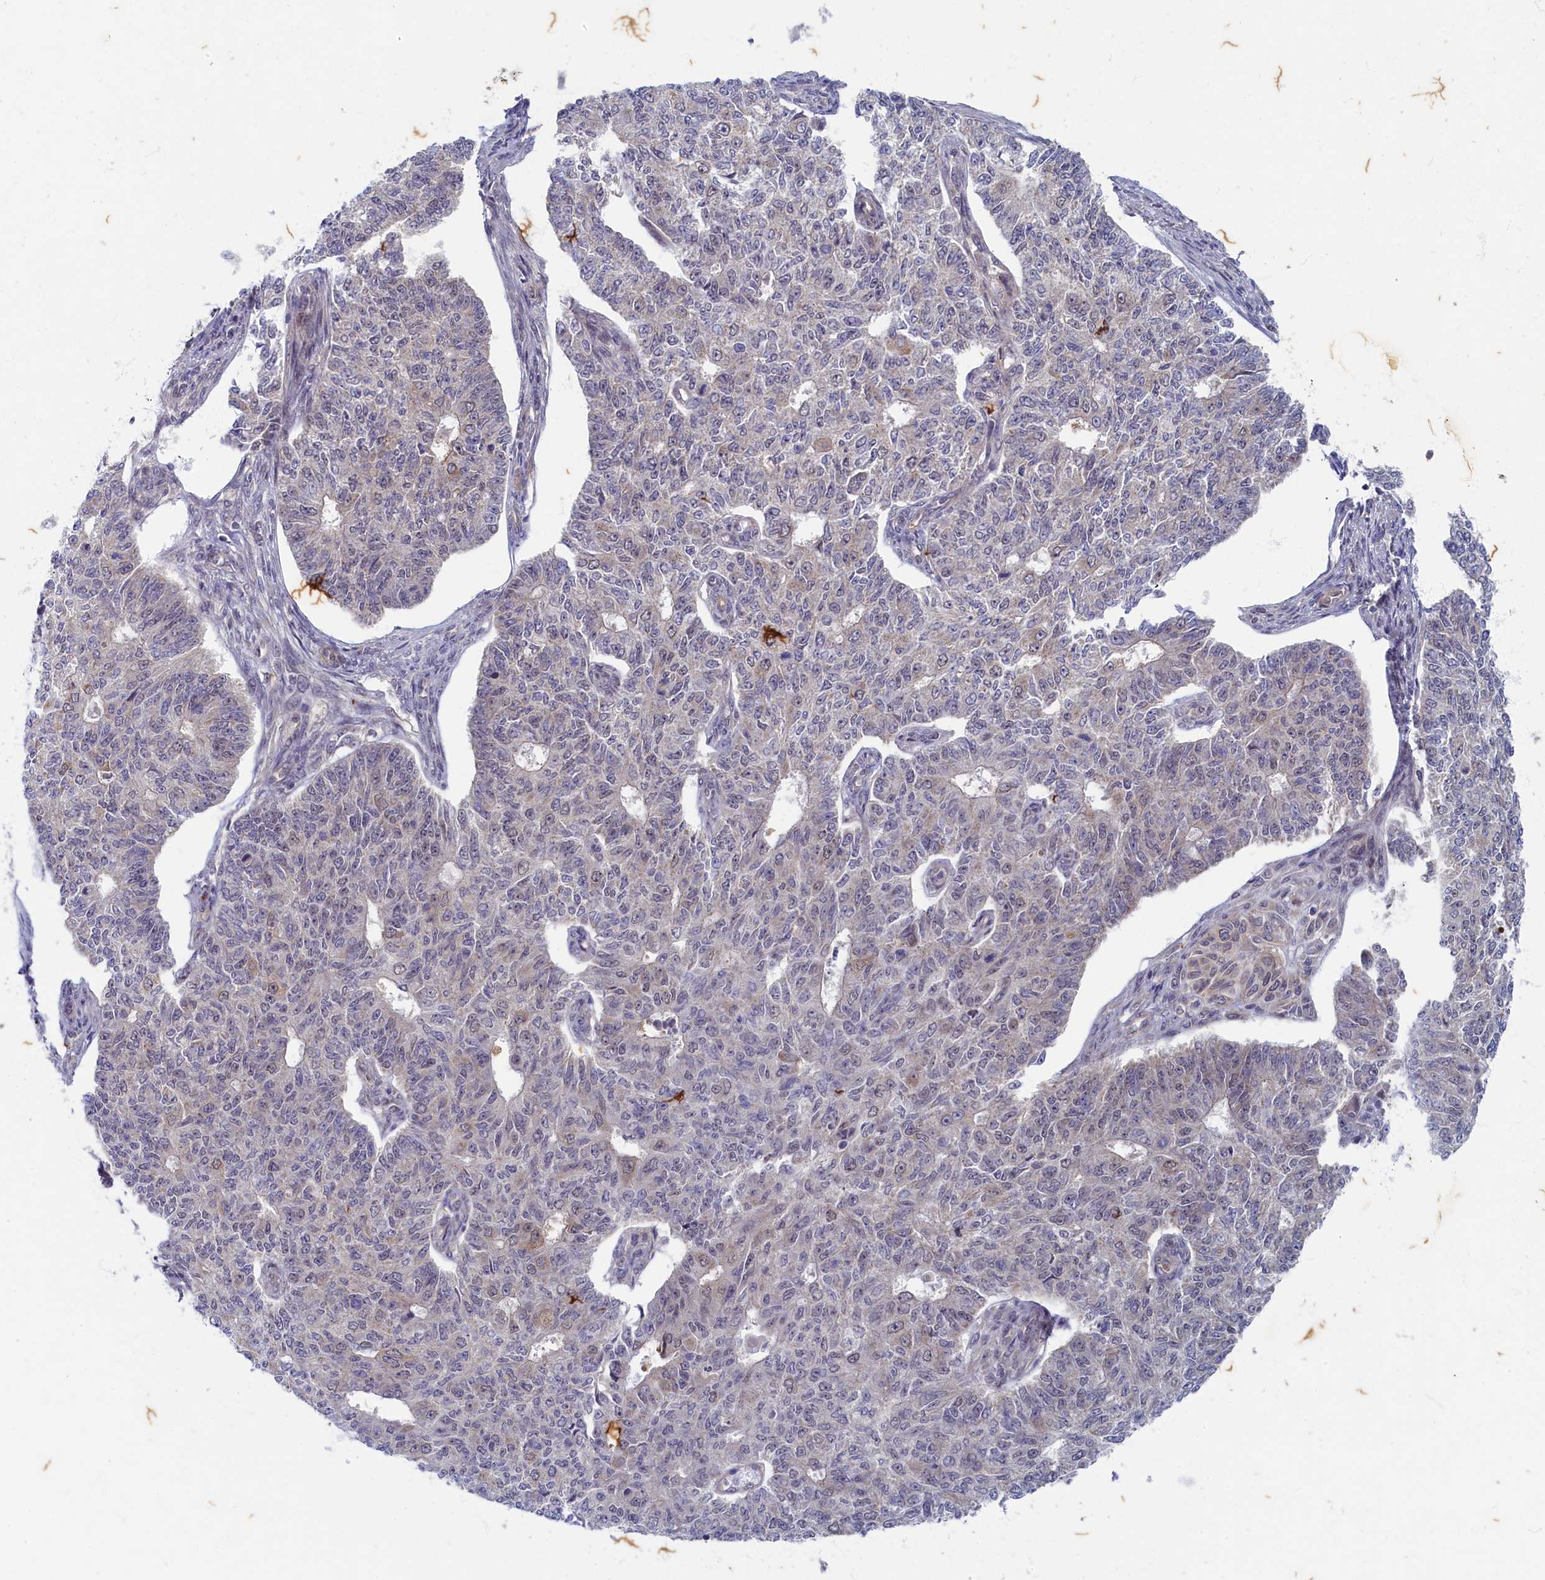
{"staining": {"intensity": "negative", "quantity": "none", "location": "none"}, "tissue": "endometrial cancer", "cell_type": "Tumor cells", "image_type": "cancer", "snomed": [{"axis": "morphology", "description": "Adenocarcinoma, NOS"}, {"axis": "topography", "description": "Endometrium"}], "caption": "Tumor cells show no significant protein positivity in endometrial cancer.", "gene": "WDR59", "patient": {"sex": "female", "age": 32}}